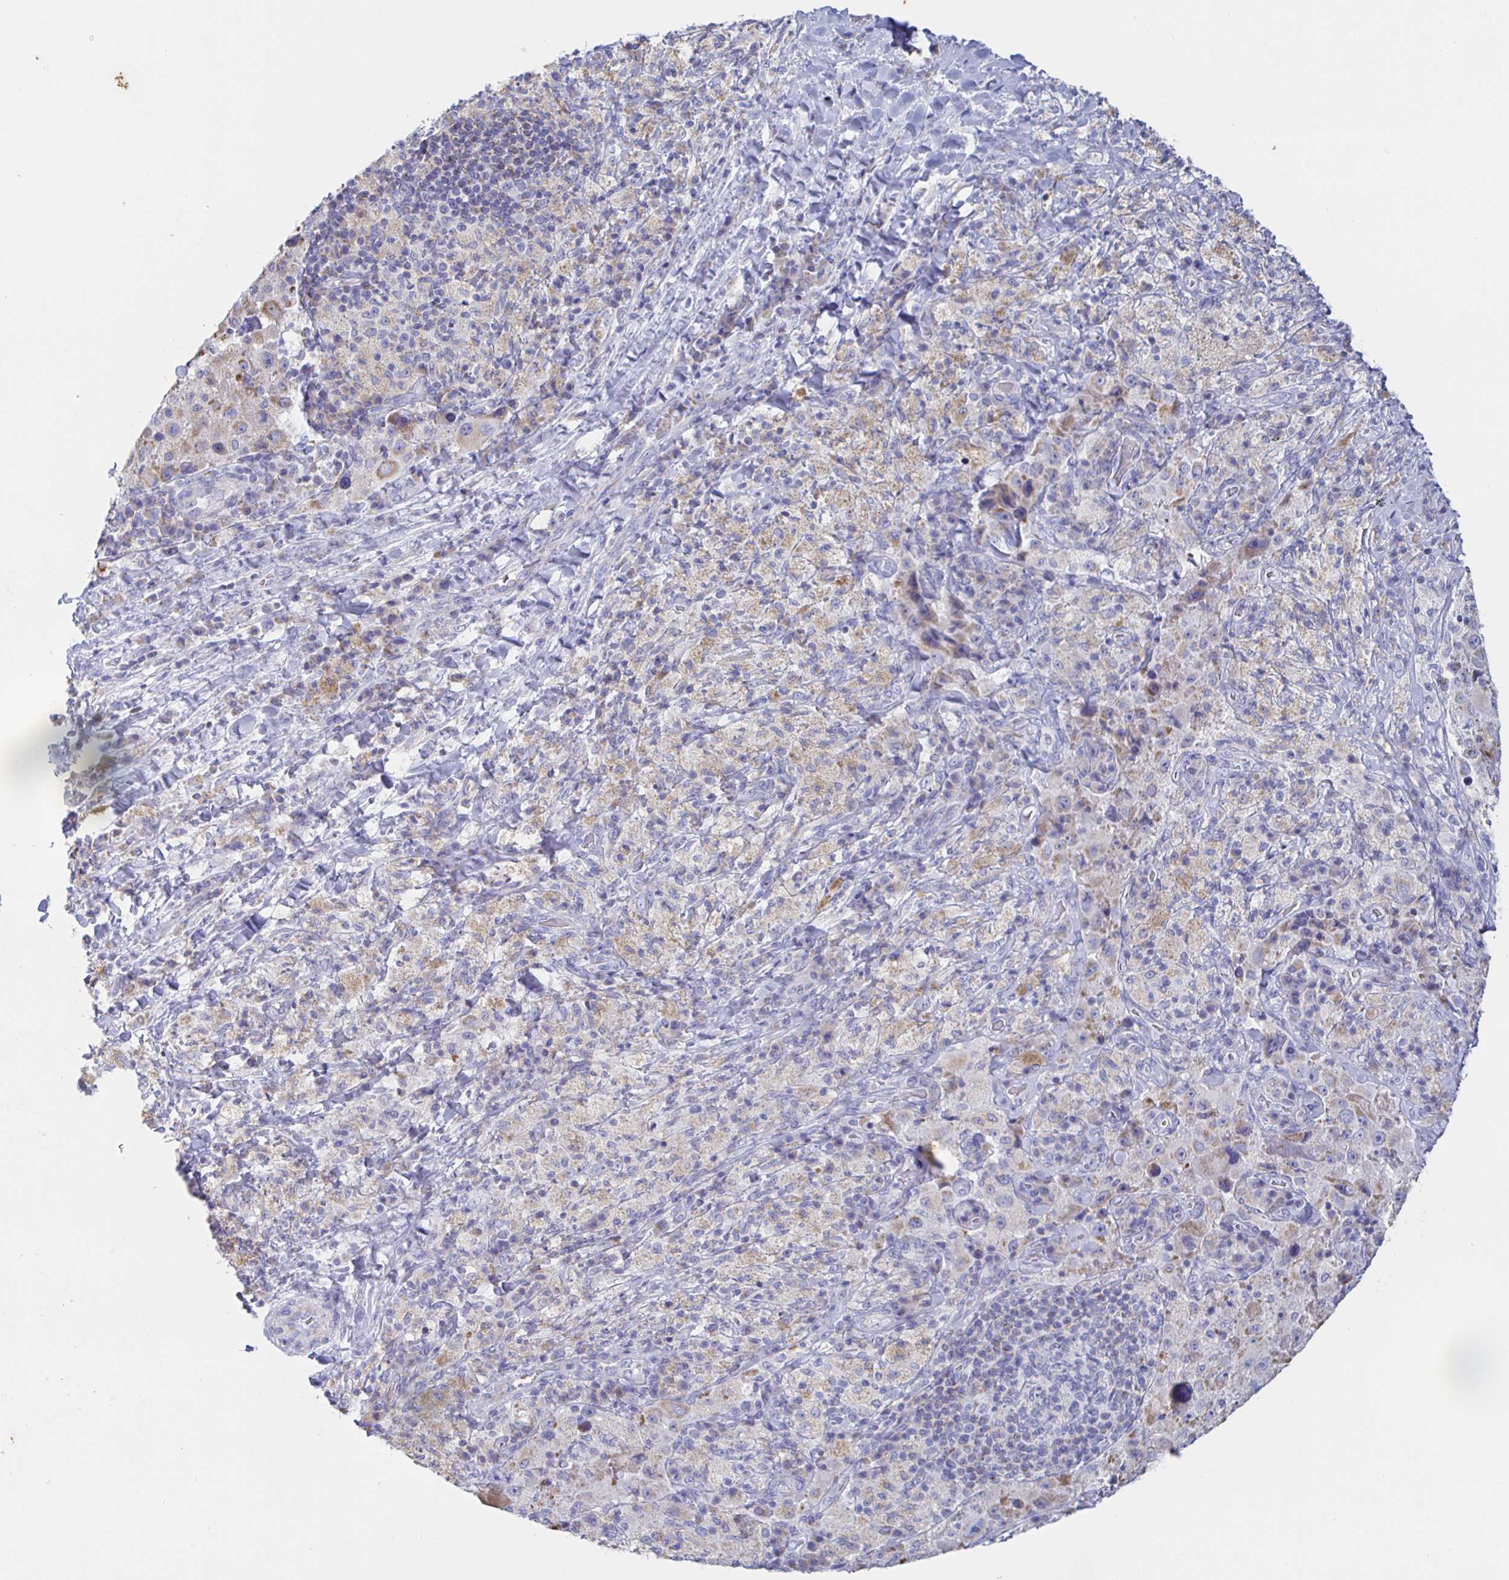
{"staining": {"intensity": "moderate", "quantity": "<25%", "location": "cytoplasmic/membranous"}, "tissue": "melanoma", "cell_type": "Tumor cells", "image_type": "cancer", "snomed": [{"axis": "morphology", "description": "Malignant melanoma, Metastatic site"}, {"axis": "topography", "description": "Lymph node"}], "caption": "IHC staining of malignant melanoma (metastatic site), which exhibits low levels of moderate cytoplasmic/membranous positivity in approximately <25% of tumor cells indicating moderate cytoplasmic/membranous protein positivity. The staining was performed using DAB (brown) for protein detection and nuclei were counterstained in hematoxylin (blue).", "gene": "SYNGR4", "patient": {"sex": "male", "age": 62}}